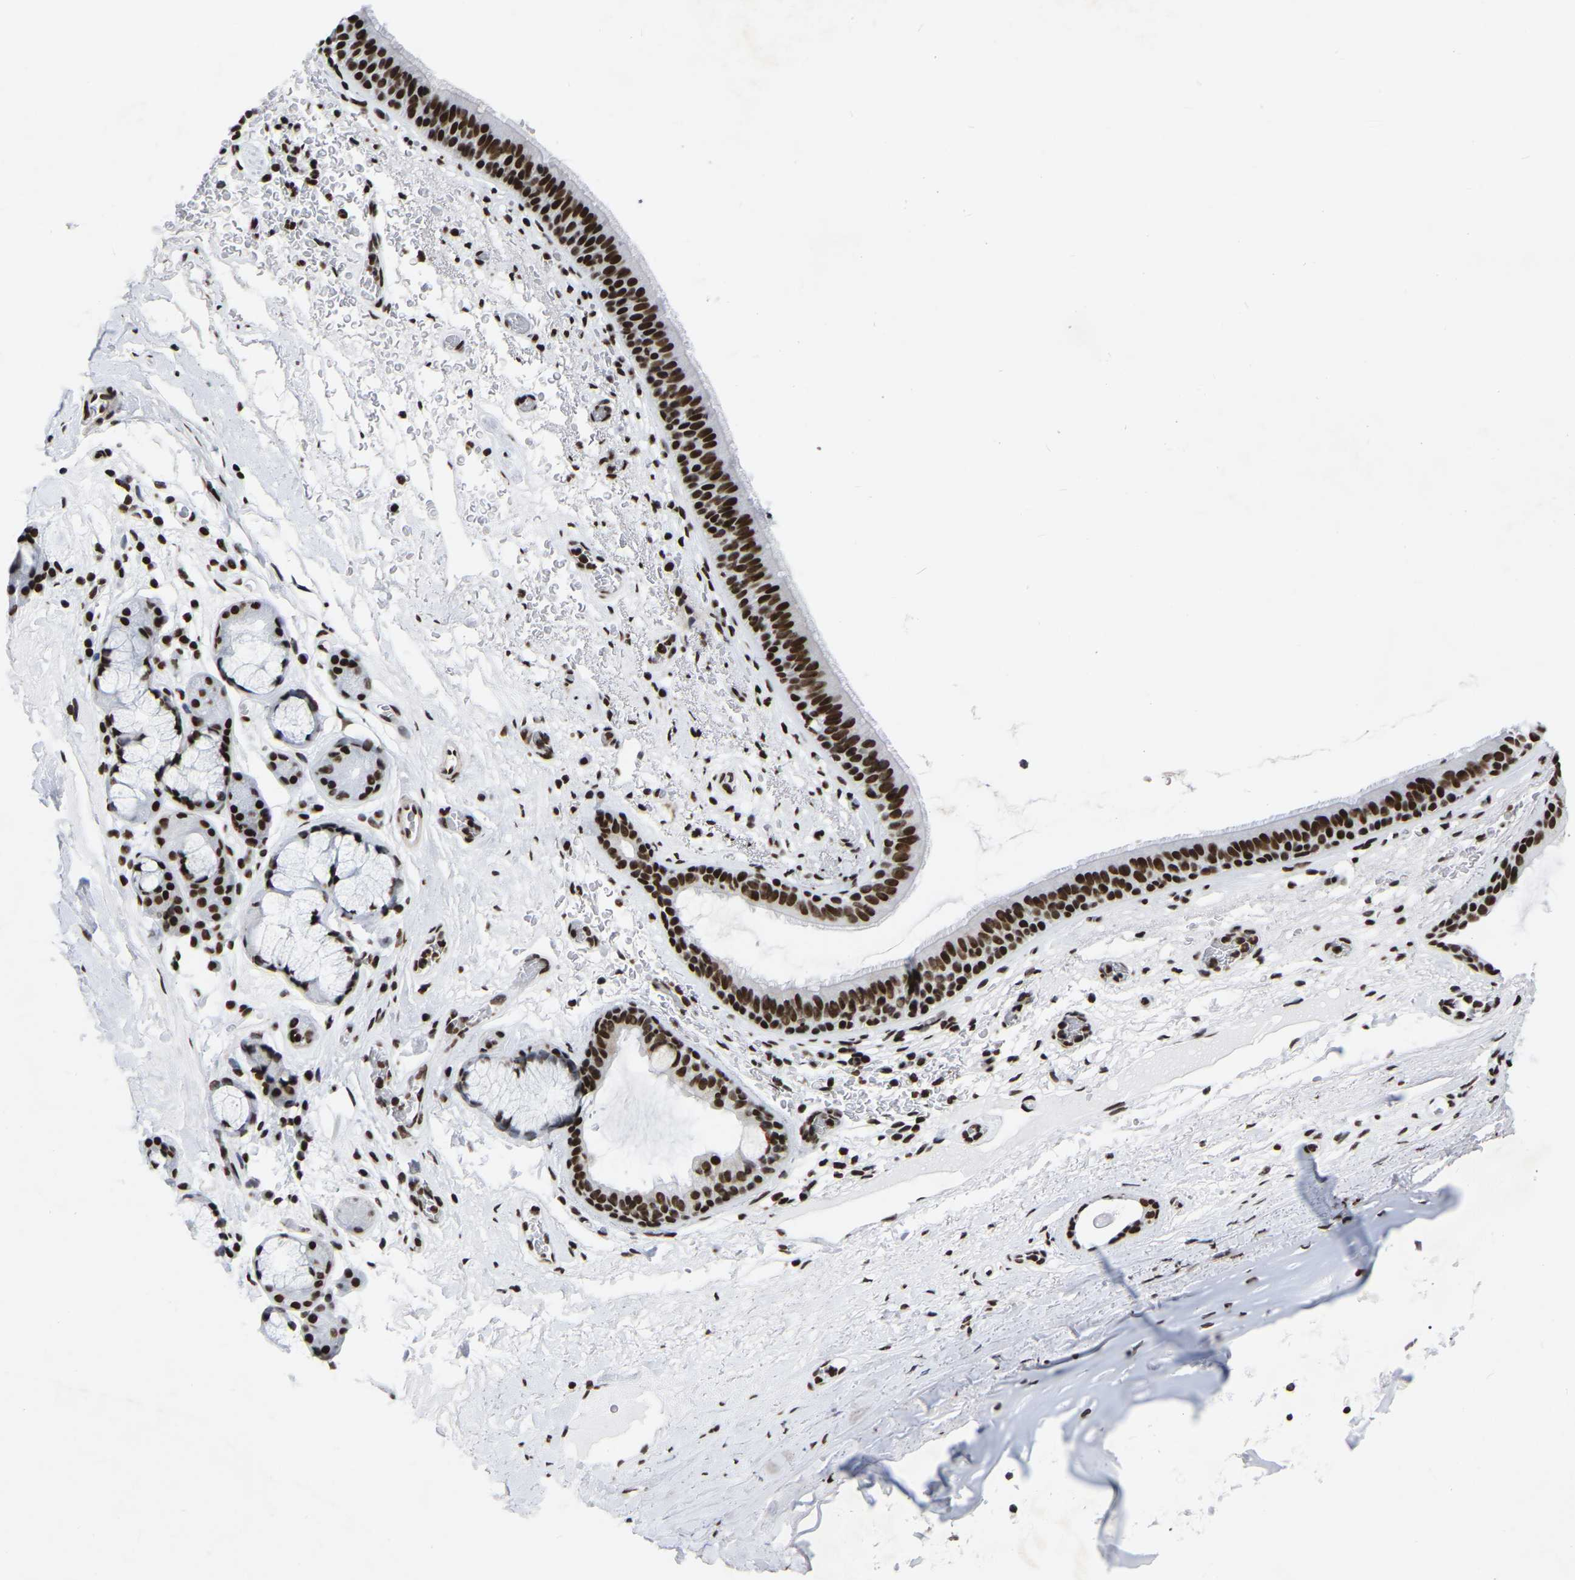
{"staining": {"intensity": "strong", "quantity": ">75%", "location": "nuclear"}, "tissue": "bronchus", "cell_type": "Respiratory epithelial cells", "image_type": "normal", "snomed": [{"axis": "morphology", "description": "Normal tissue, NOS"}, {"axis": "topography", "description": "Cartilage tissue"}], "caption": "Unremarkable bronchus displays strong nuclear positivity in approximately >75% of respiratory epithelial cells, visualized by immunohistochemistry. (DAB = brown stain, brightfield microscopy at high magnification).", "gene": "PRCC", "patient": {"sex": "female", "age": 63}}